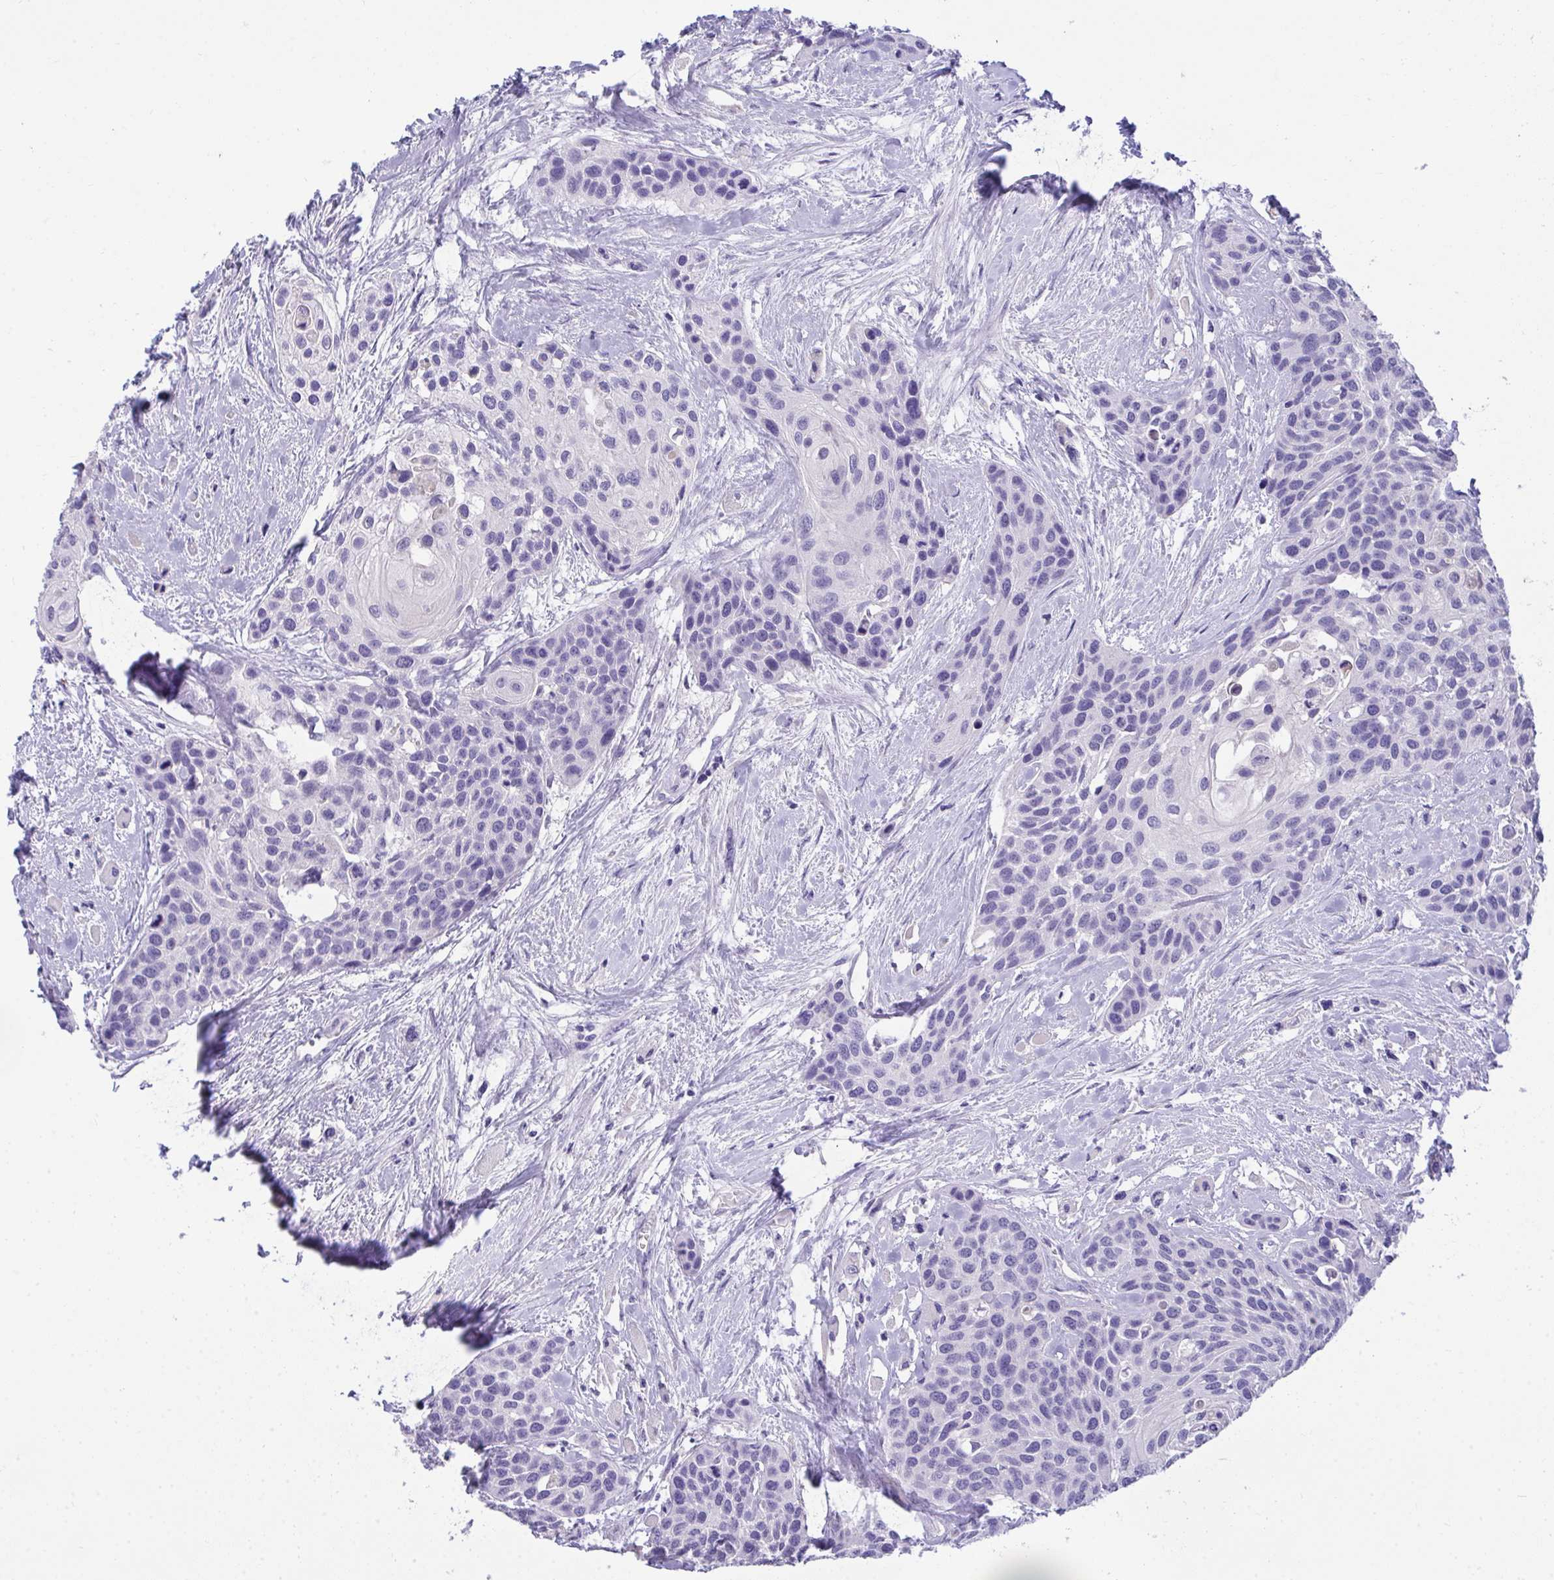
{"staining": {"intensity": "negative", "quantity": "none", "location": "none"}, "tissue": "head and neck cancer", "cell_type": "Tumor cells", "image_type": "cancer", "snomed": [{"axis": "morphology", "description": "Squamous cell carcinoma, NOS"}, {"axis": "topography", "description": "Head-Neck"}], "caption": "Immunohistochemistry of head and neck squamous cell carcinoma exhibits no expression in tumor cells.", "gene": "TMCO5A", "patient": {"sex": "female", "age": 50}}